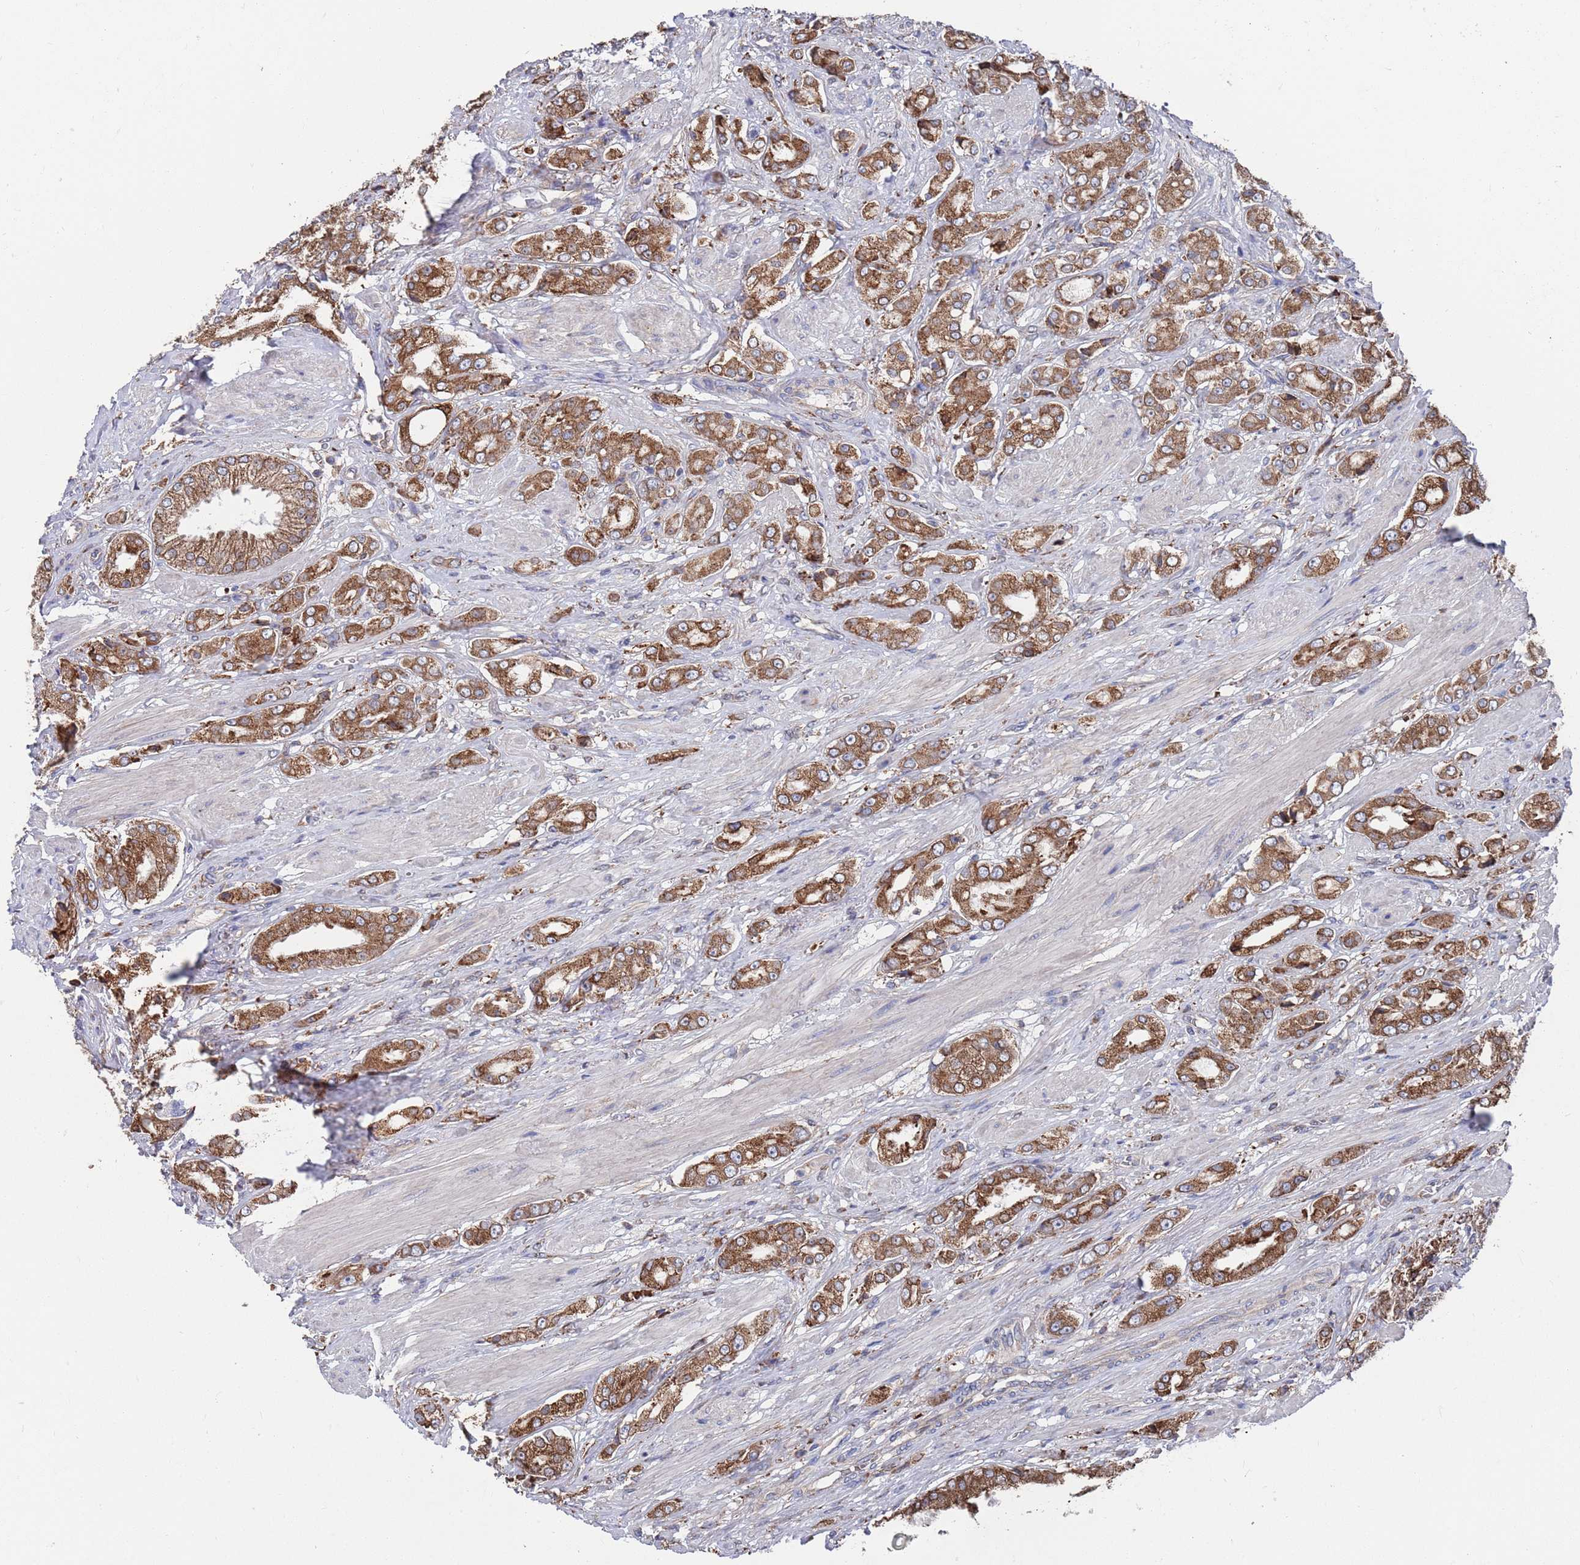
{"staining": {"intensity": "moderate", "quantity": "25%-75%", "location": "cytoplasmic/membranous"}, "tissue": "prostate cancer", "cell_type": "Tumor cells", "image_type": "cancer", "snomed": [{"axis": "morphology", "description": "Adenocarcinoma, High grade"}, {"axis": "topography", "description": "Prostate and seminal vesicle, NOS"}], "caption": "Human prostate cancer (high-grade adenocarcinoma) stained for a protein (brown) exhibits moderate cytoplasmic/membranous positive staining in approximately 25%-75% of tumor cells.", "gene": "GID8", "patient": {"sex": "male", "age": 64}}